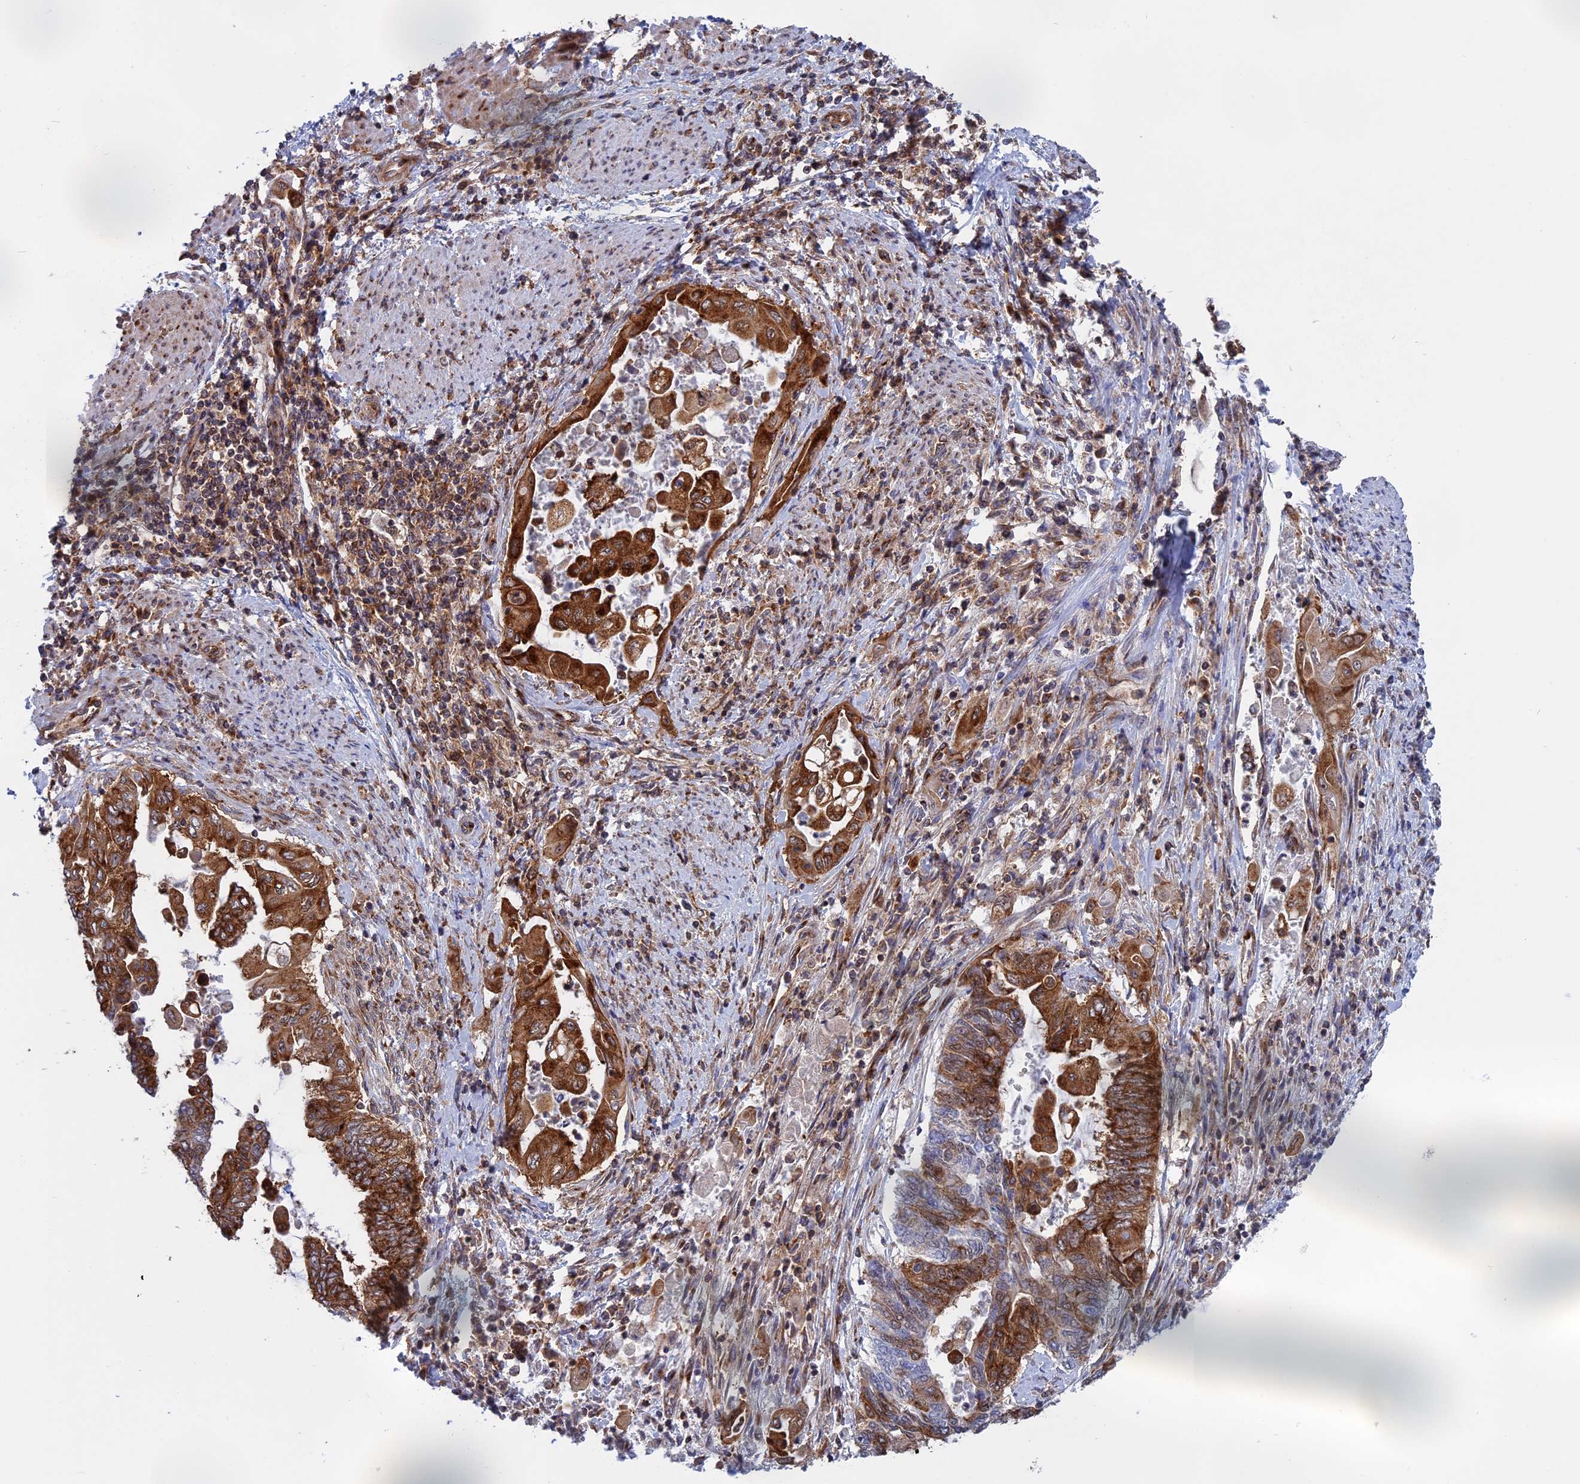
{"staining": {"intensity": "strong", "quantity": ">75%", "location": "cytoplasmic/membranous"}, "tissue": "endometrial cancer", "cell_type": "Tumor cells", "image_type": "cancer", "snomed": [{"axis": "morphology", "description": "Adenocarcinoma, NOS"}, {"axis": "topography", "description": "Uterus"}, {"axis": "topography", "description": "Endometrium"}], "caption": "Protein staining by IHC reveals strong cytoplasmic/membranous positivity in approximately >75% of tumor cells in endometrial cancer.", "gene": "CLINT1", "patient": {"sex": "female", "age": 70}}